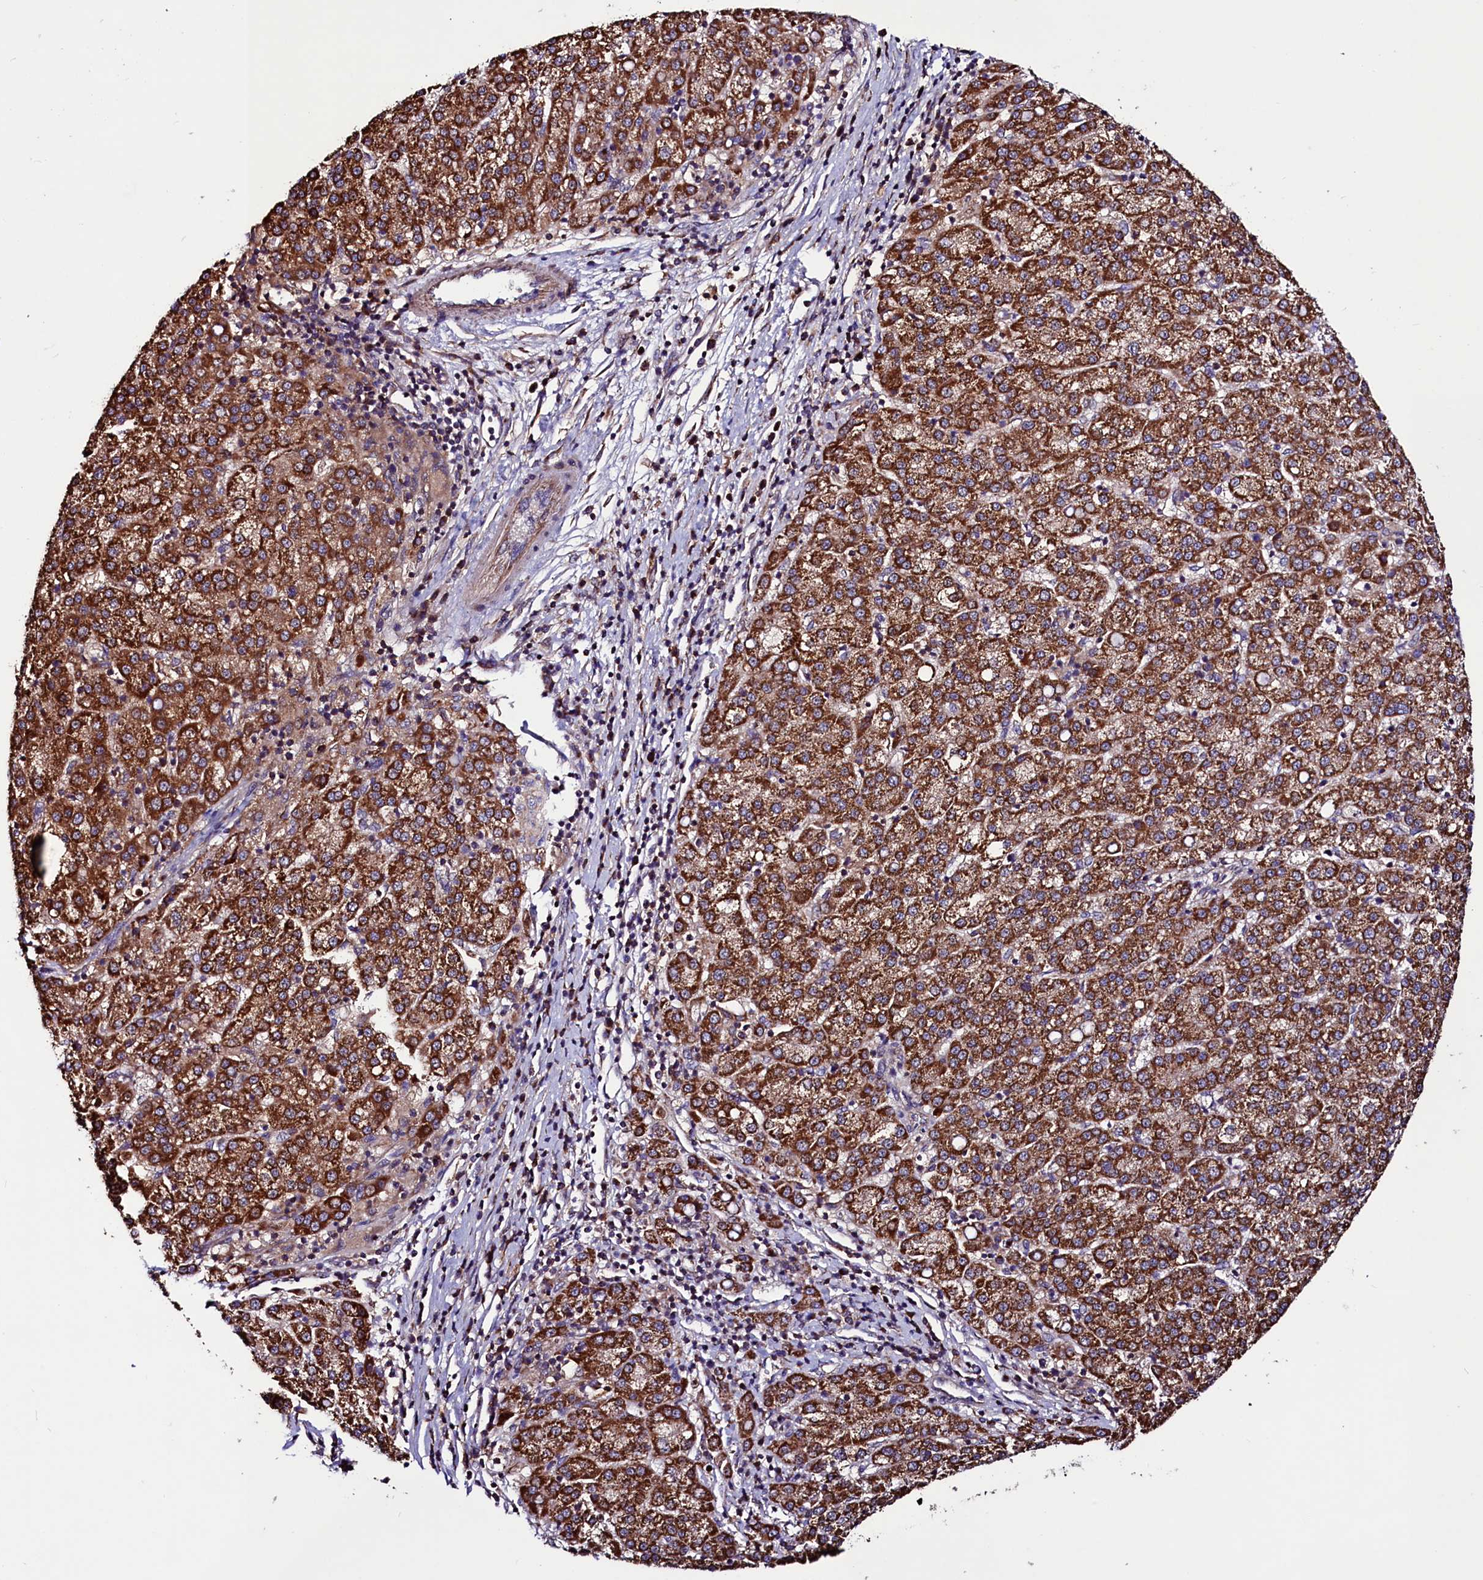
{"staining": {"intensity": "strong", "quantity": ">75%", "location": "cytoplasmic/membranous"}, "tissue": "liver cancer", "cell_type": "Tumor cells", "image_type": "cancer", "snomed": [{"axis": "morphology", "description": "Carcinoma, Hepatocellular, NOS"}, {"axis": "topography", "description": "Liver"}], "caption": "Immunohistochemical staining of liver cancer displays high levels of strong cytoplasmic/membranous expression in approximately >75% of tumor cells. (IHC, brightfield microscopy, high magnification).", "gene": "STARD5", "patient": {"sex": "female", "age": 58}}